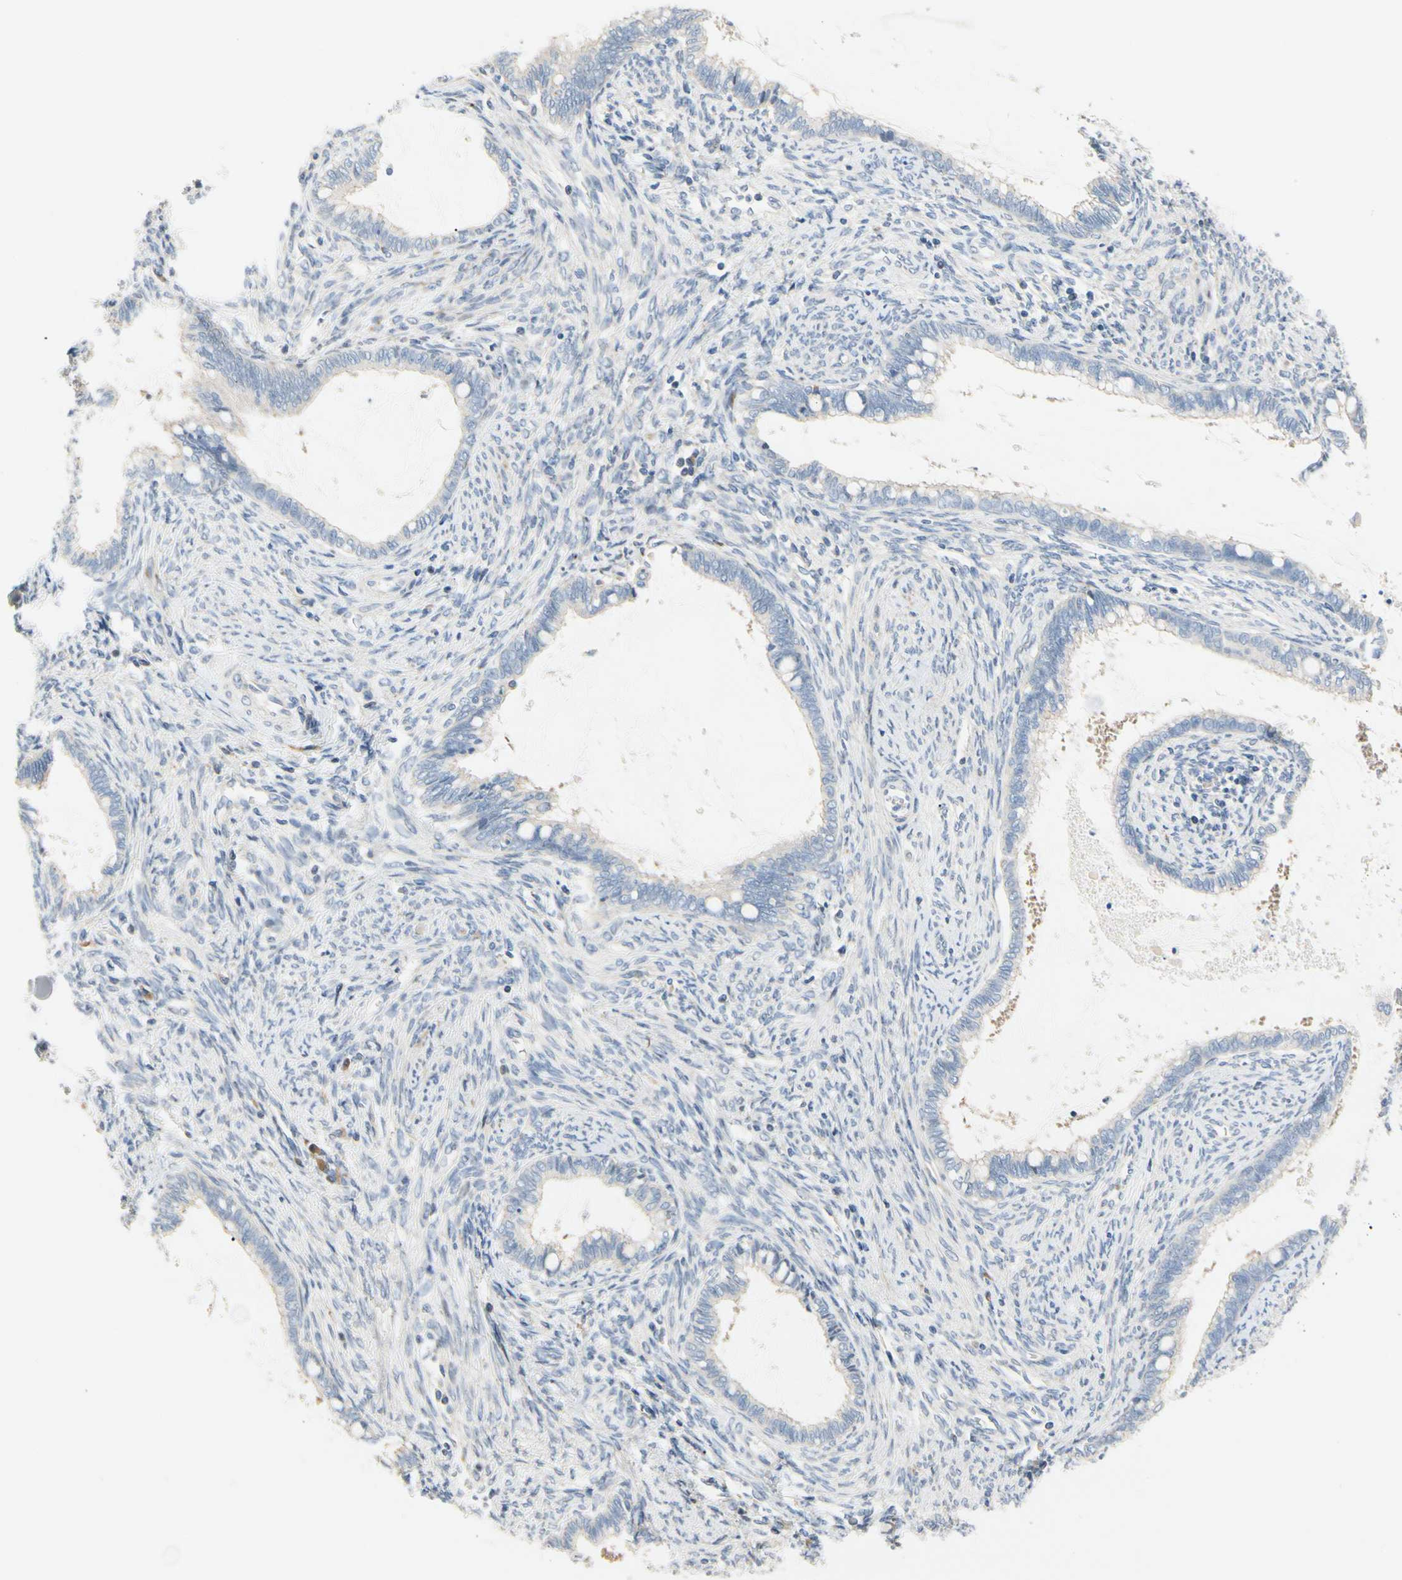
{"staining": {"intensity": "negative", "quantity": "none", "location": "none"}, "tissue": "cervical cancer", "cell_type": "Tumor cells", "image_type": "cancer", "snomed": [{"axis": "morphology", "description": "Adenocarcinoma, NOS"}, {"axis": "topography", "description": "Cervix"}], "caption": "Immunohistochemical staining of human cervical adenocarcinoma exhibits no significant staining in tumor cells.", "gene": "ZNF236", "patient": {"sex": "female", "age": 44}}